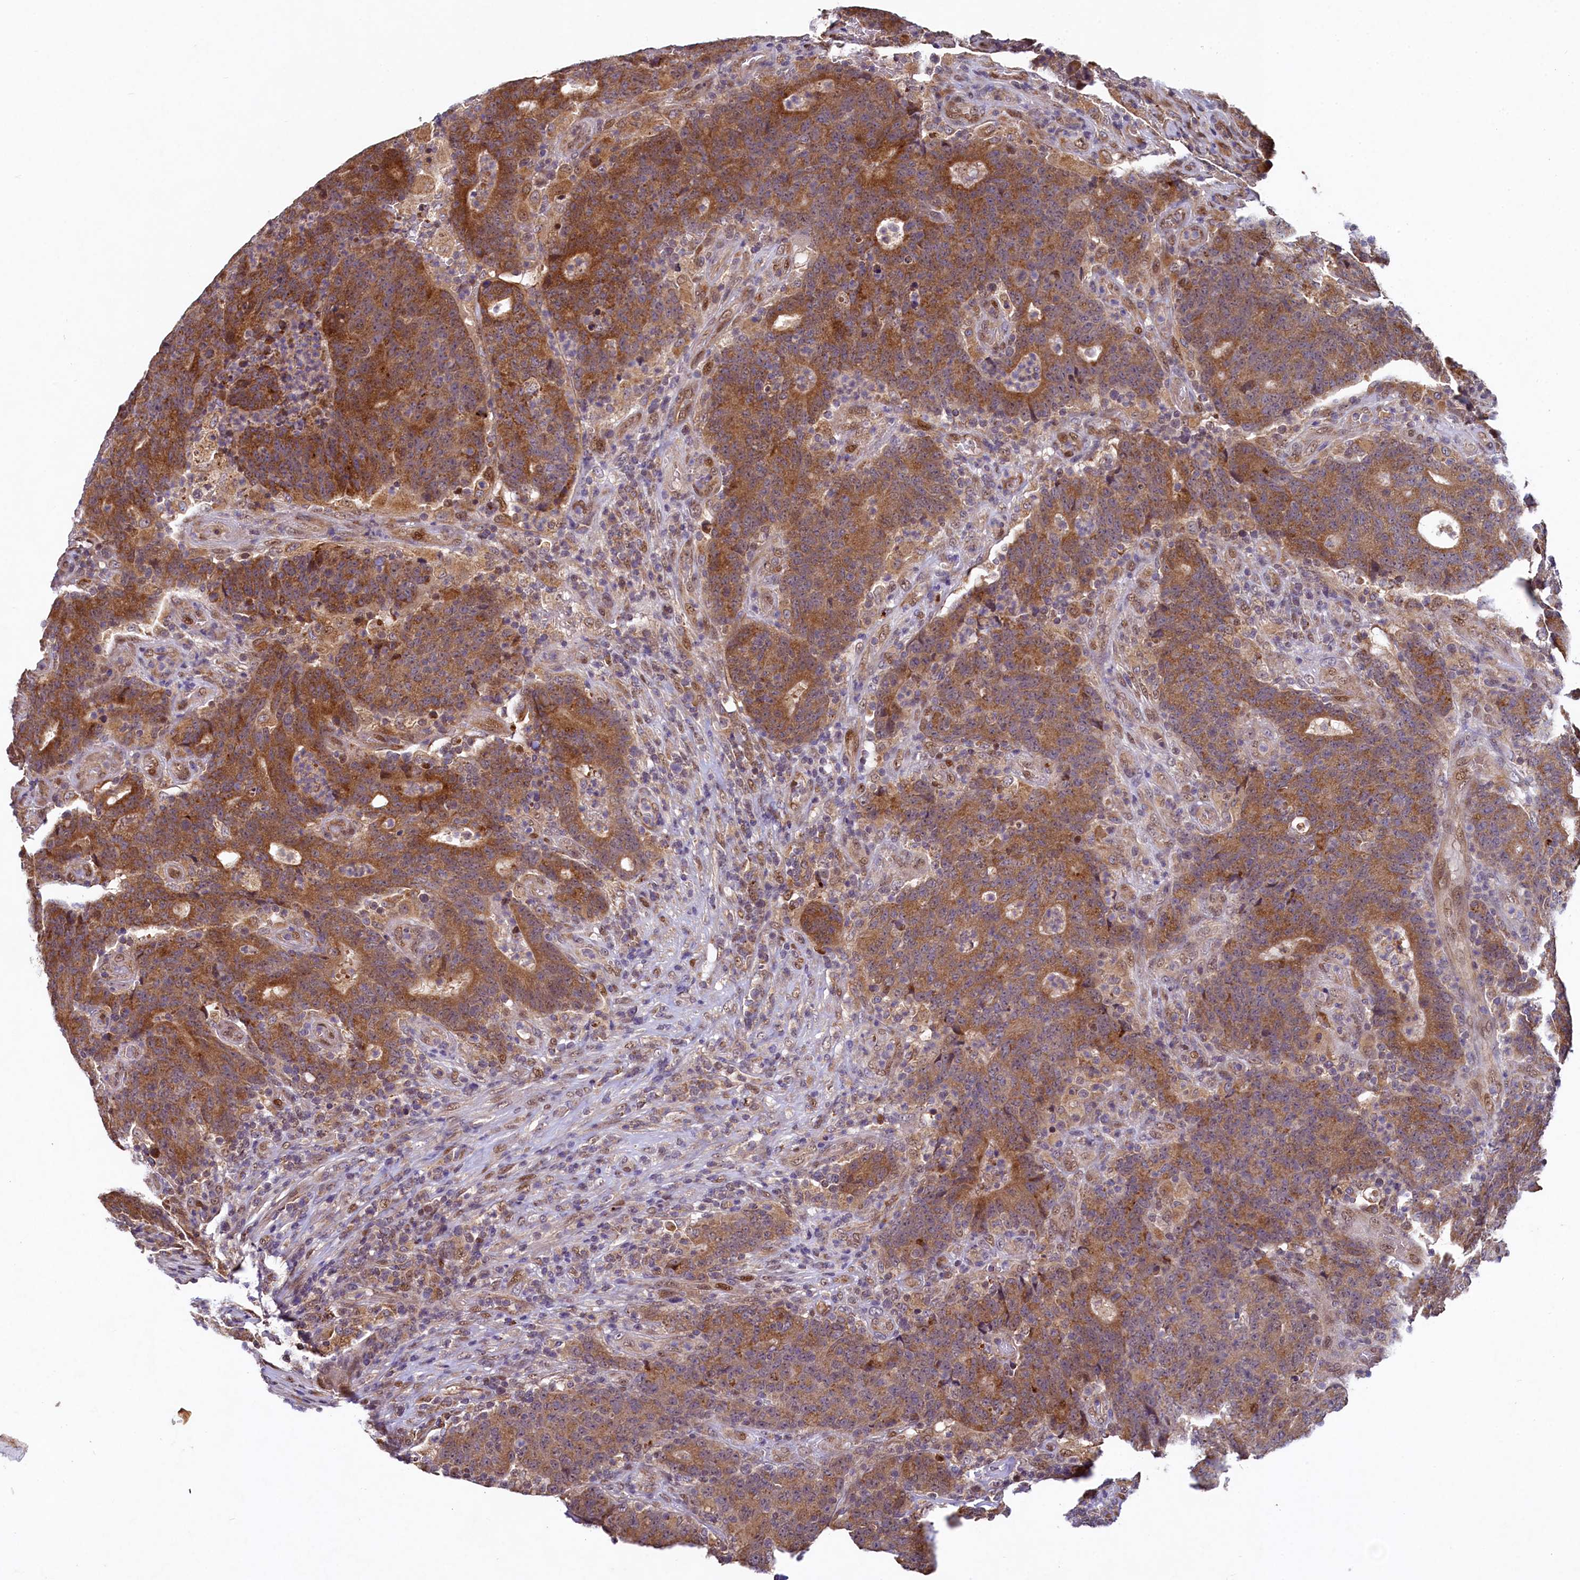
{"staining": {"intensity": "moderate", "quantity": ">75%", "location": "cytoplasmic/membranous"}, "tissue": "colorectal cancer", "cell_type": "Tumor cells", "image_type": "cancer", "snomed": [{"axis": "morphology", "description": "Adenocarcinoma, NOS"}, {"axis": "topography", "description": "Colon"}], "caption": "Colorectal cancer stained with a protein marker shows moderate staining in tumor cells.", "gene": "ZNF577", "patient": {"sex": "female", "age": 75}}